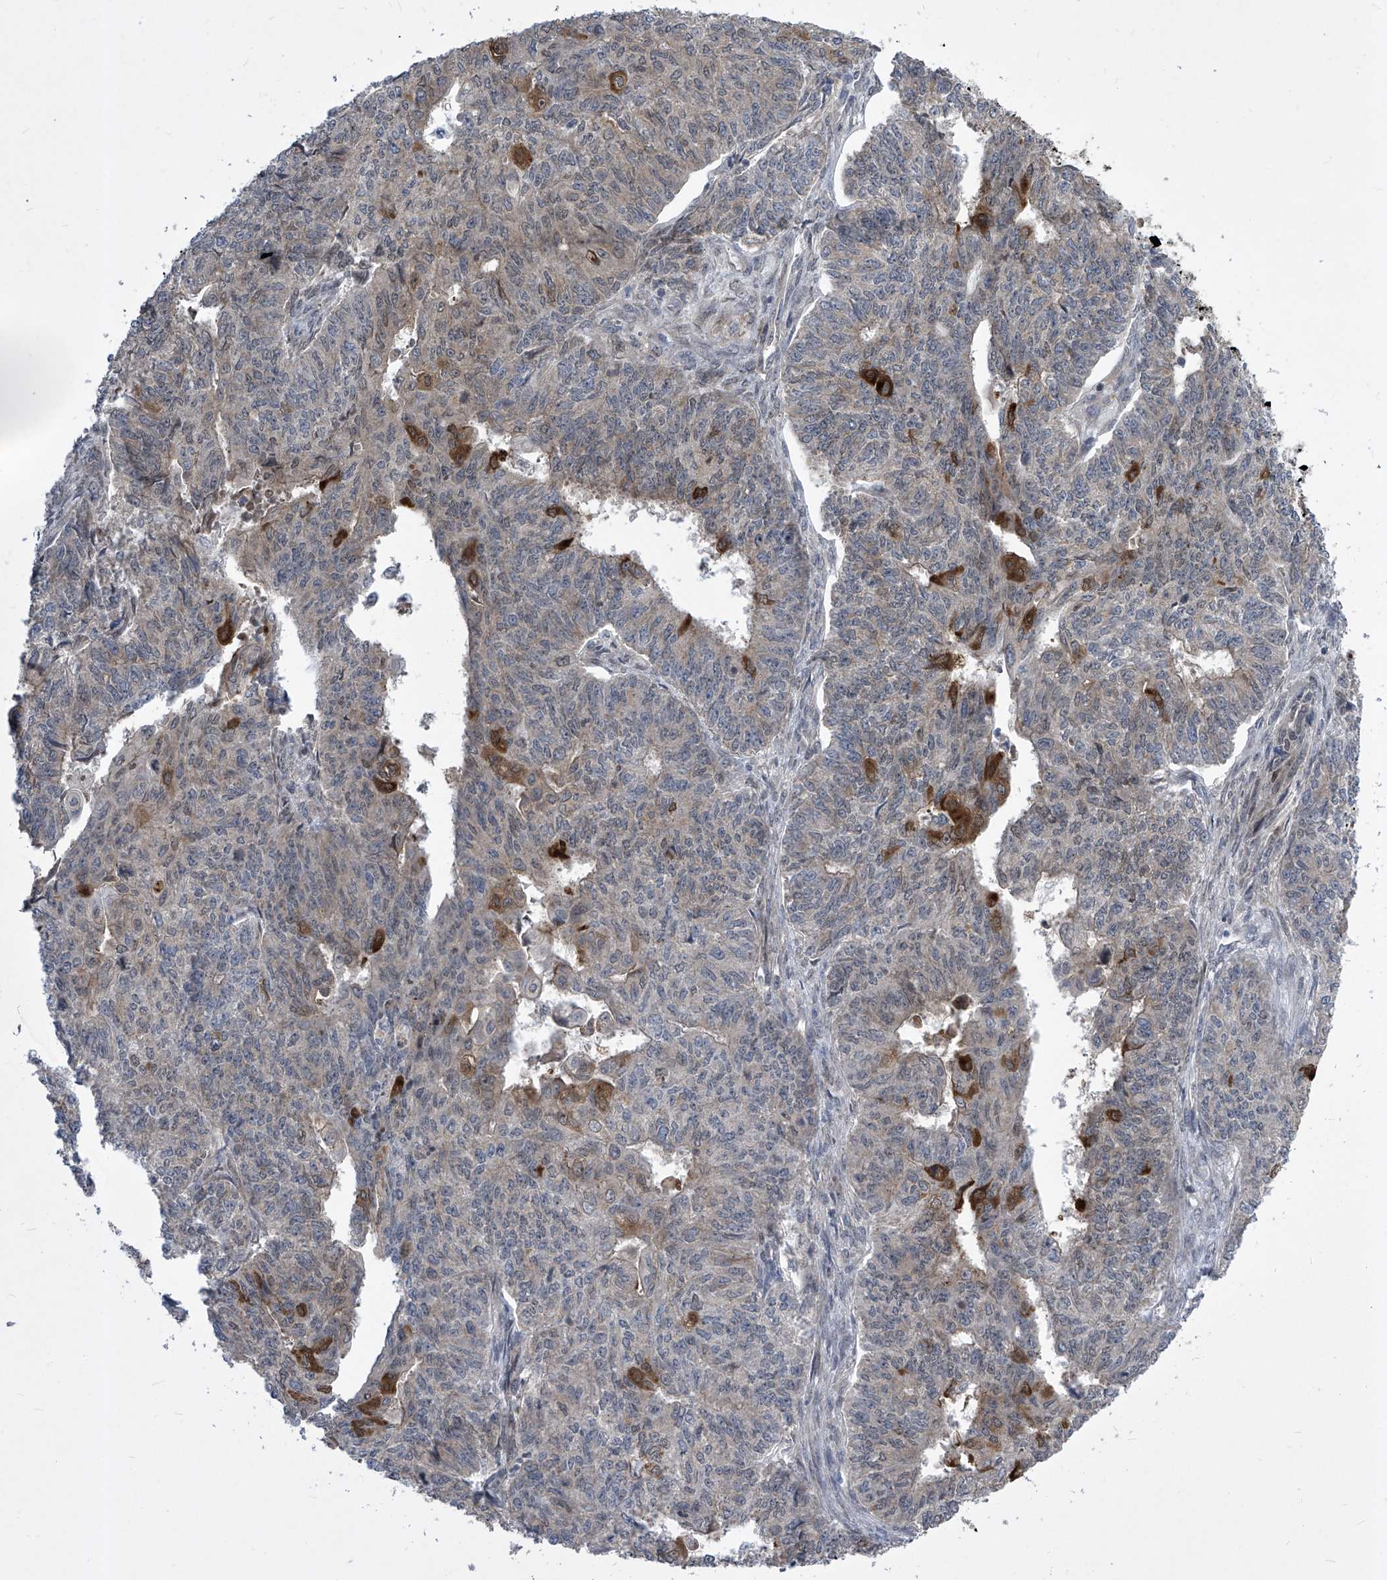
{"staining": {"intensity": "strong", "quantity": "<25%", "location": "cytoplasmic/membranous"}, "tissue": "endometrial cancer", "cell_type": "Tumor cells", "image_type": "cancer", "snomed": [{"axis": "morphology", "description": "Adenocarcinoma, NOS"}, {"axis": "topography", "description": "Endometrium"}], "caption": "Endometrial cancer stained with a brown dye exhibits strong cytoplasmic/membranous positive staining in about <25% of tumor cells.", "gene": "CETN2", "patient": {"sex": "female", "age": 32}}